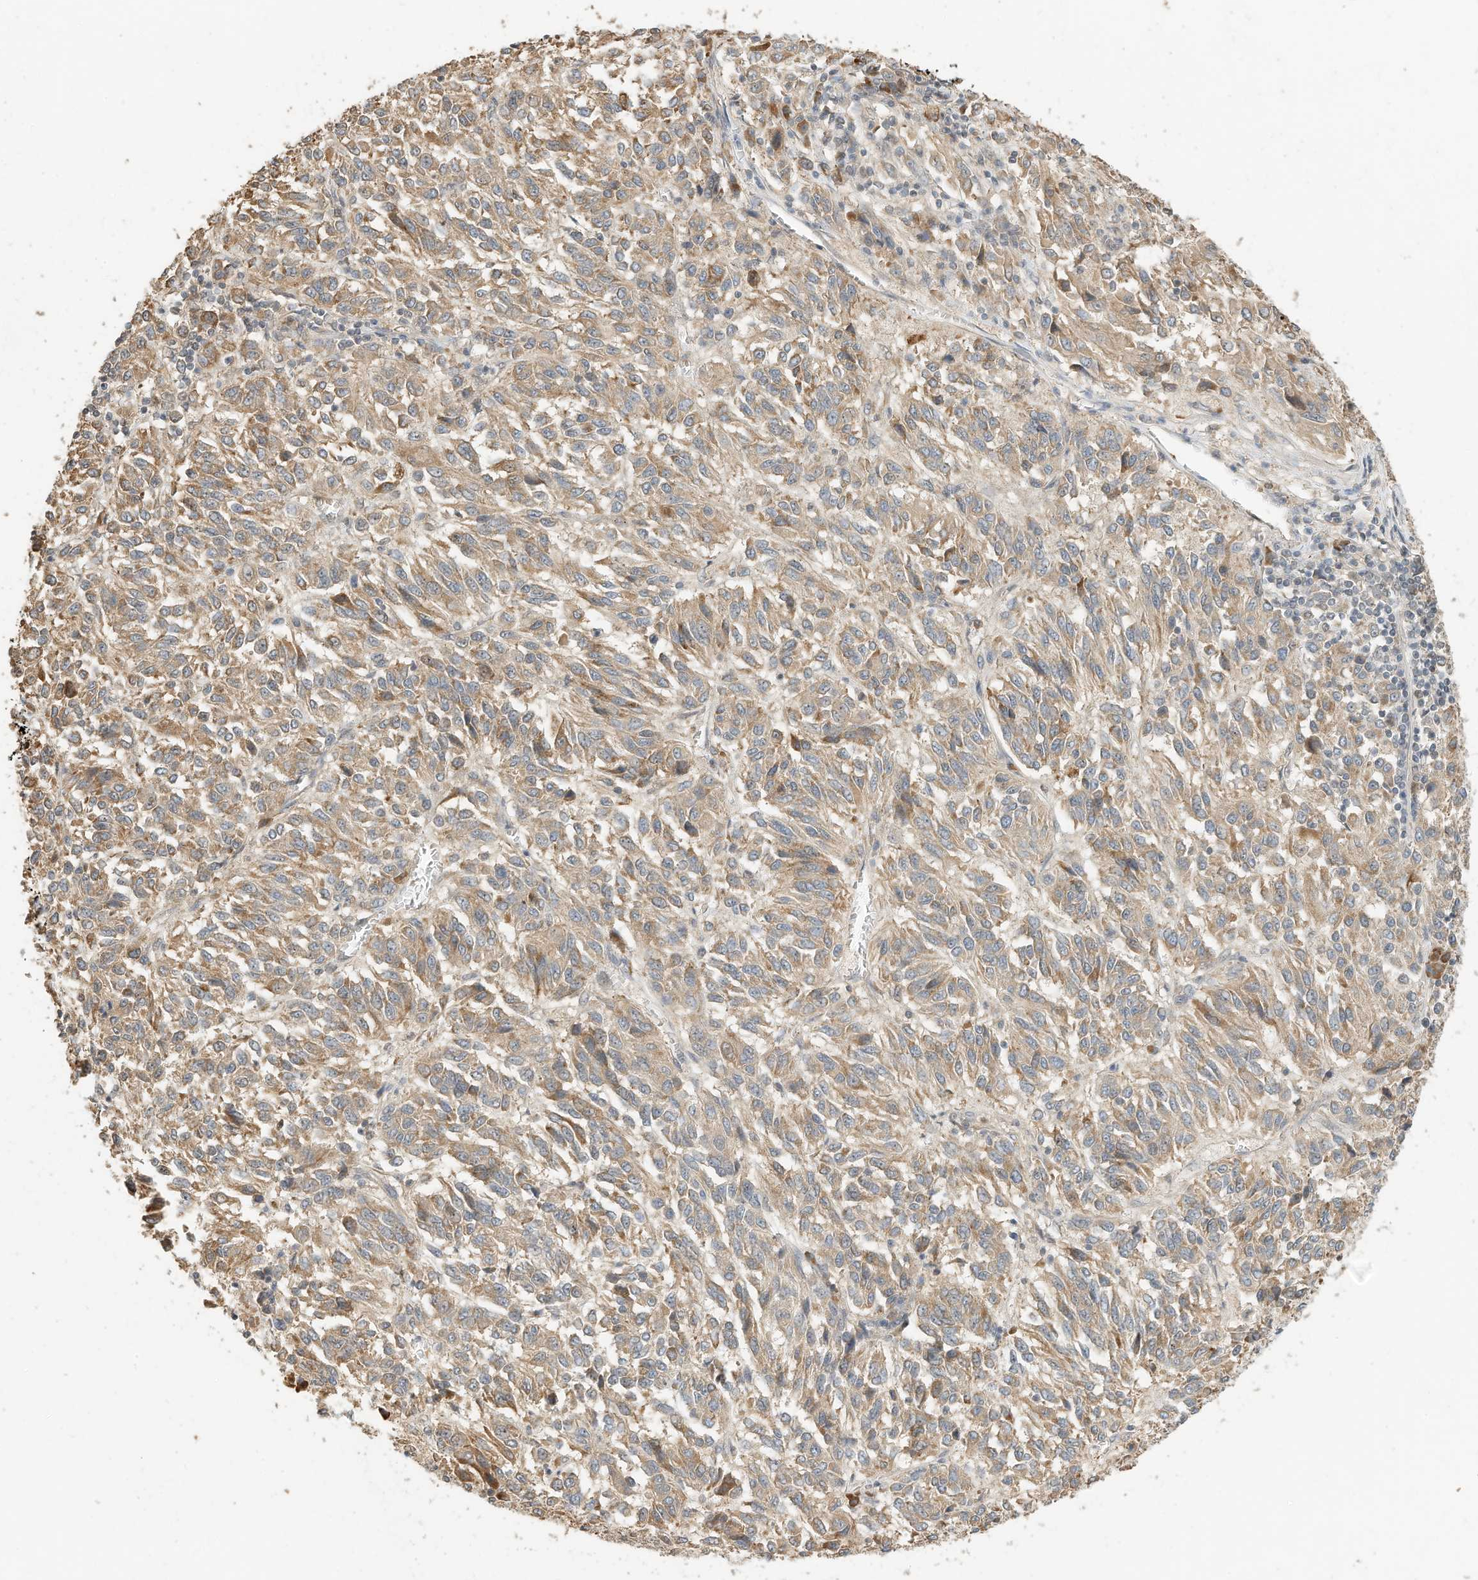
{"staining": {"intensity": "moderate", "quantity": ">75%", "location": "cytoplasmic/membranous"}, "tissue": "melanoma", "cell_type": "Tumor cells", "image_type": "cancer", "snomed": [{"axis": "morphology", "description": "Malignant melanoma, Metastatic site"}, {"axis": "topography", "description": "Lung"}], "caption": "The immunohistochemical stain highlights moderate cytoplasmic/membranous staining in tumor cells of melanoma tissue.", "gene": "OFD1", "patient": {"sex": "male", "age": 64}}